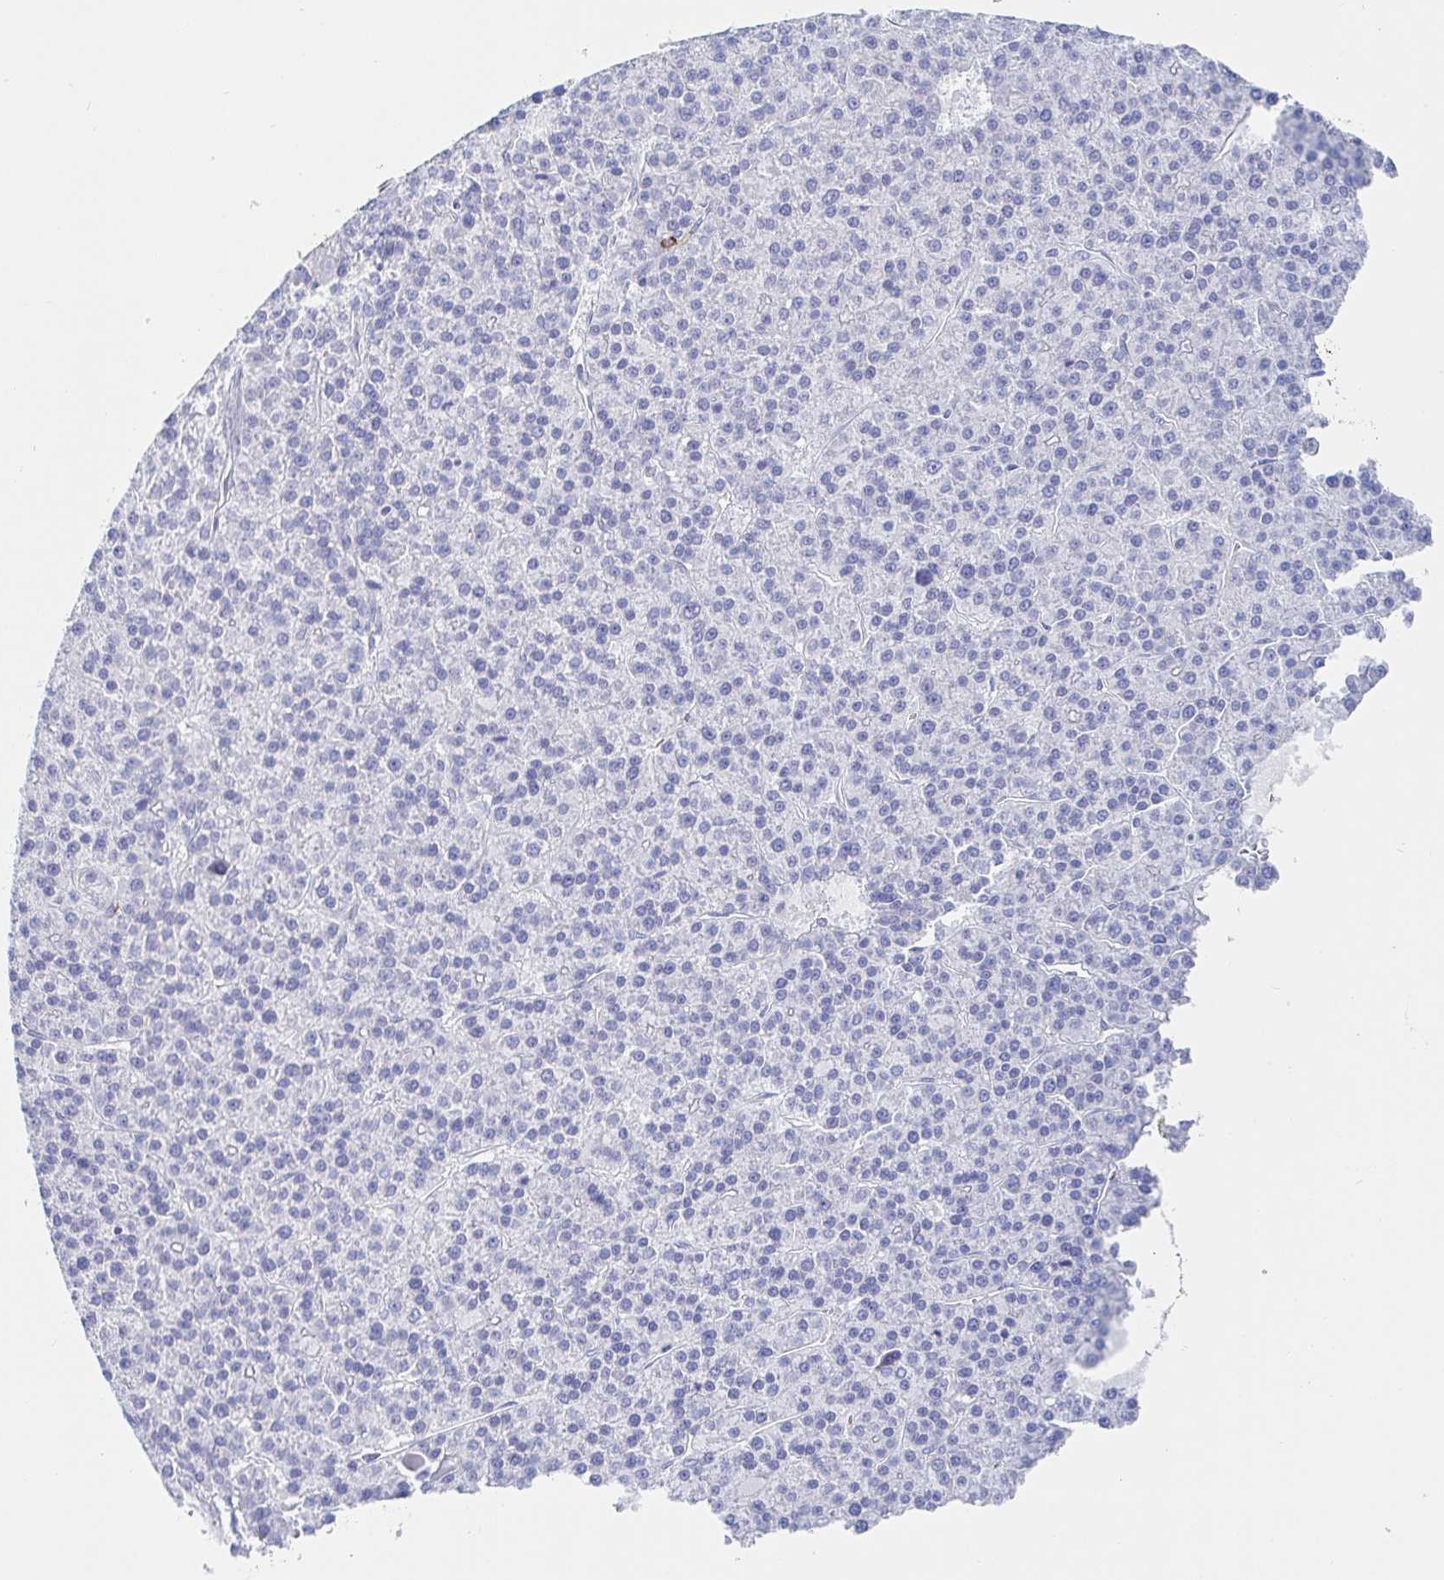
{"staining": {"intensity": "negative", "quantity": "none", "location": "none"}, "tissue": "liver cancer", "cell_type": "Tumor cells", "image_type": "cancer", "snomed": [{"axis": "morphology", "description": "Carcinoma, Hepatocellular, NOS"}, {"axis": "topography", "description": "Liver"}], "caption": "IHC histopathology image of neoplastic tissue: human hepatocellular carcinoma (liver) stained with DAB demonstrates no significant protein staining in tumor cells. (DAB IHC visualized using brightfield microscopy, high magnification).", "gene": "PACSIN1", "patient": {"sex": "female", "age": 58}}